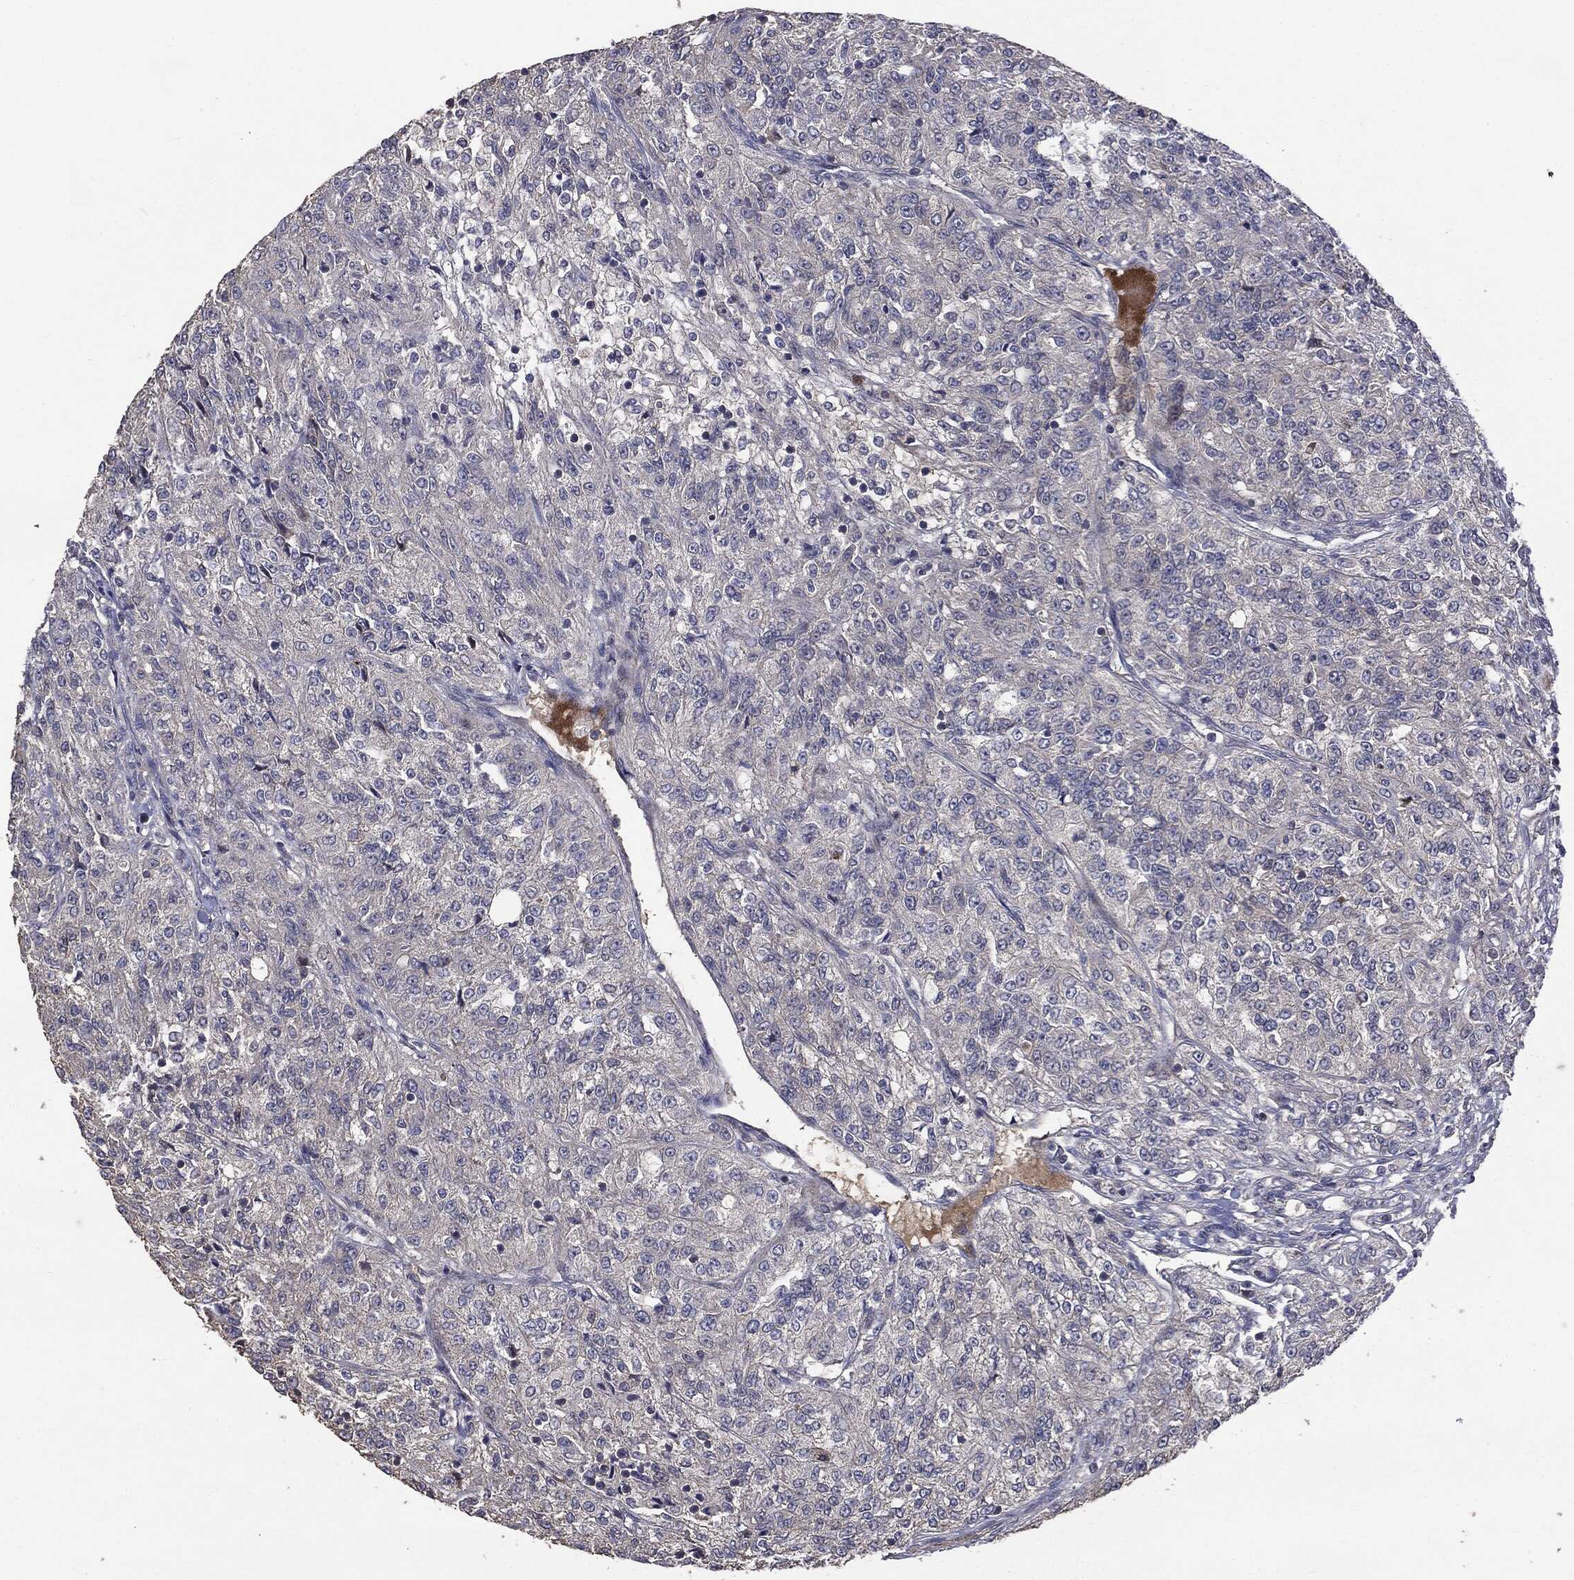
{"staining": {"intensity": "negative", "quantity": "none", "location": "none"}, "tissue": "renal cancer", "cell_type": "Tumor cells", "image_type": "cancer", "snomed": [{"axis": "morphology", "description": "Adenocarcinoma, NOS"}, {"axis": "topography", "description": "Kidney"}], "caption": "This image is of renal cancer stained with immunohistochemistry (IHC) to label a protein in brown with the nuclei are counter-stained blue. There is no staining in tumor cells.", "gene": "MTOR", "patient": {"sex": "female", "age": 63}}